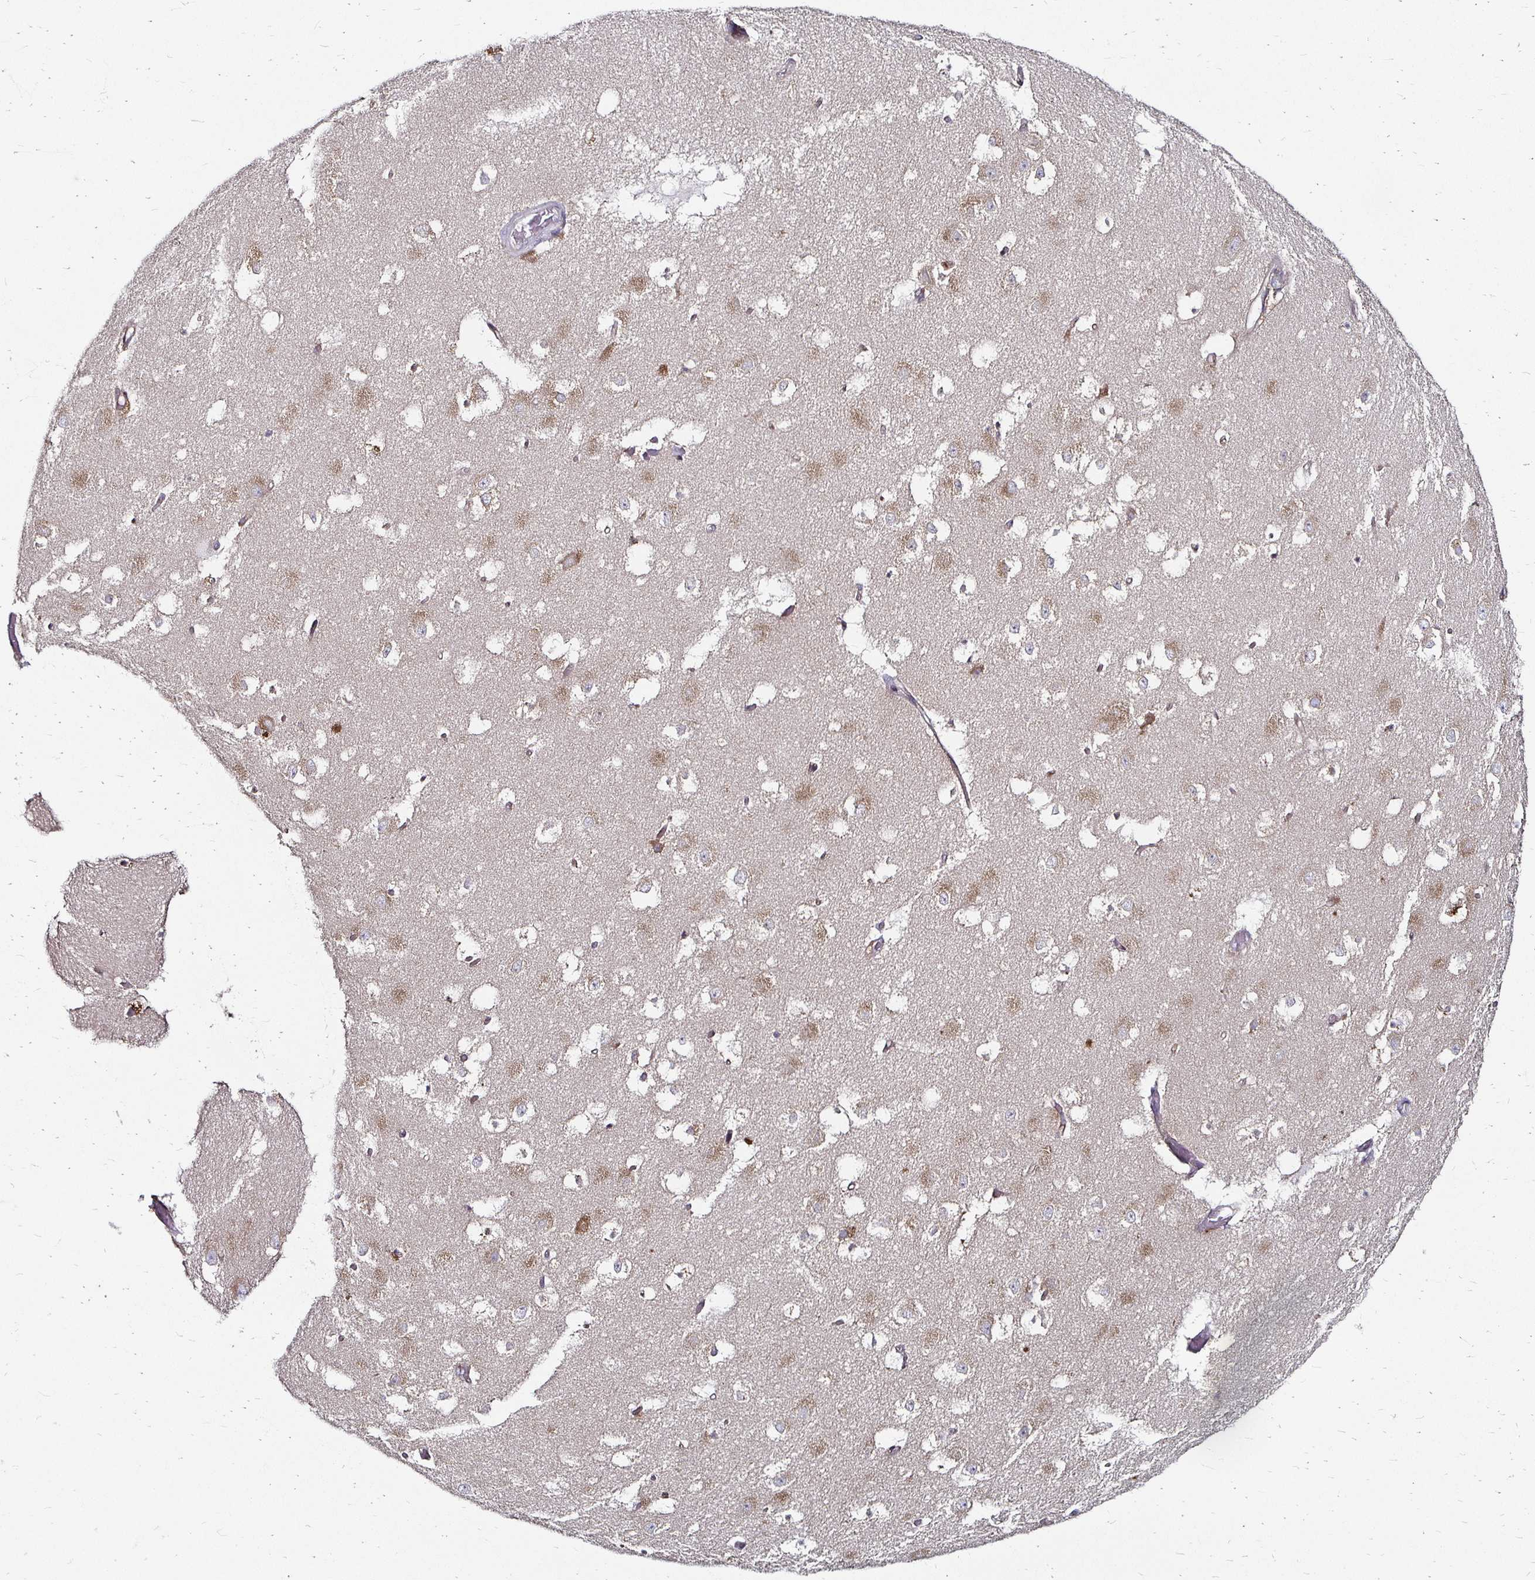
{"staining": {"intensity": "negative", "quantity": "none", "location": "none"}, "tissue": "hippocampus", "cell_type": "Glial cells", "image_type": "normal", "snomed": [{"axis": "morphology", "description": "Normal tissue, NOS"}, {"axis": "topography", "description": "Hippocampus"}], "caption": "The photomicrograph reveals no significant staining in glial cells of hippocampus. The staining was performed using DAB (3,3'-diaminobenzidine) to visualize the protein expression in brown, while the nuclei were stained in blue with hematoxylin (Magnification: 20x).", "gene": "NCSTN", "patient": {"sex": "female", "age": 52}}